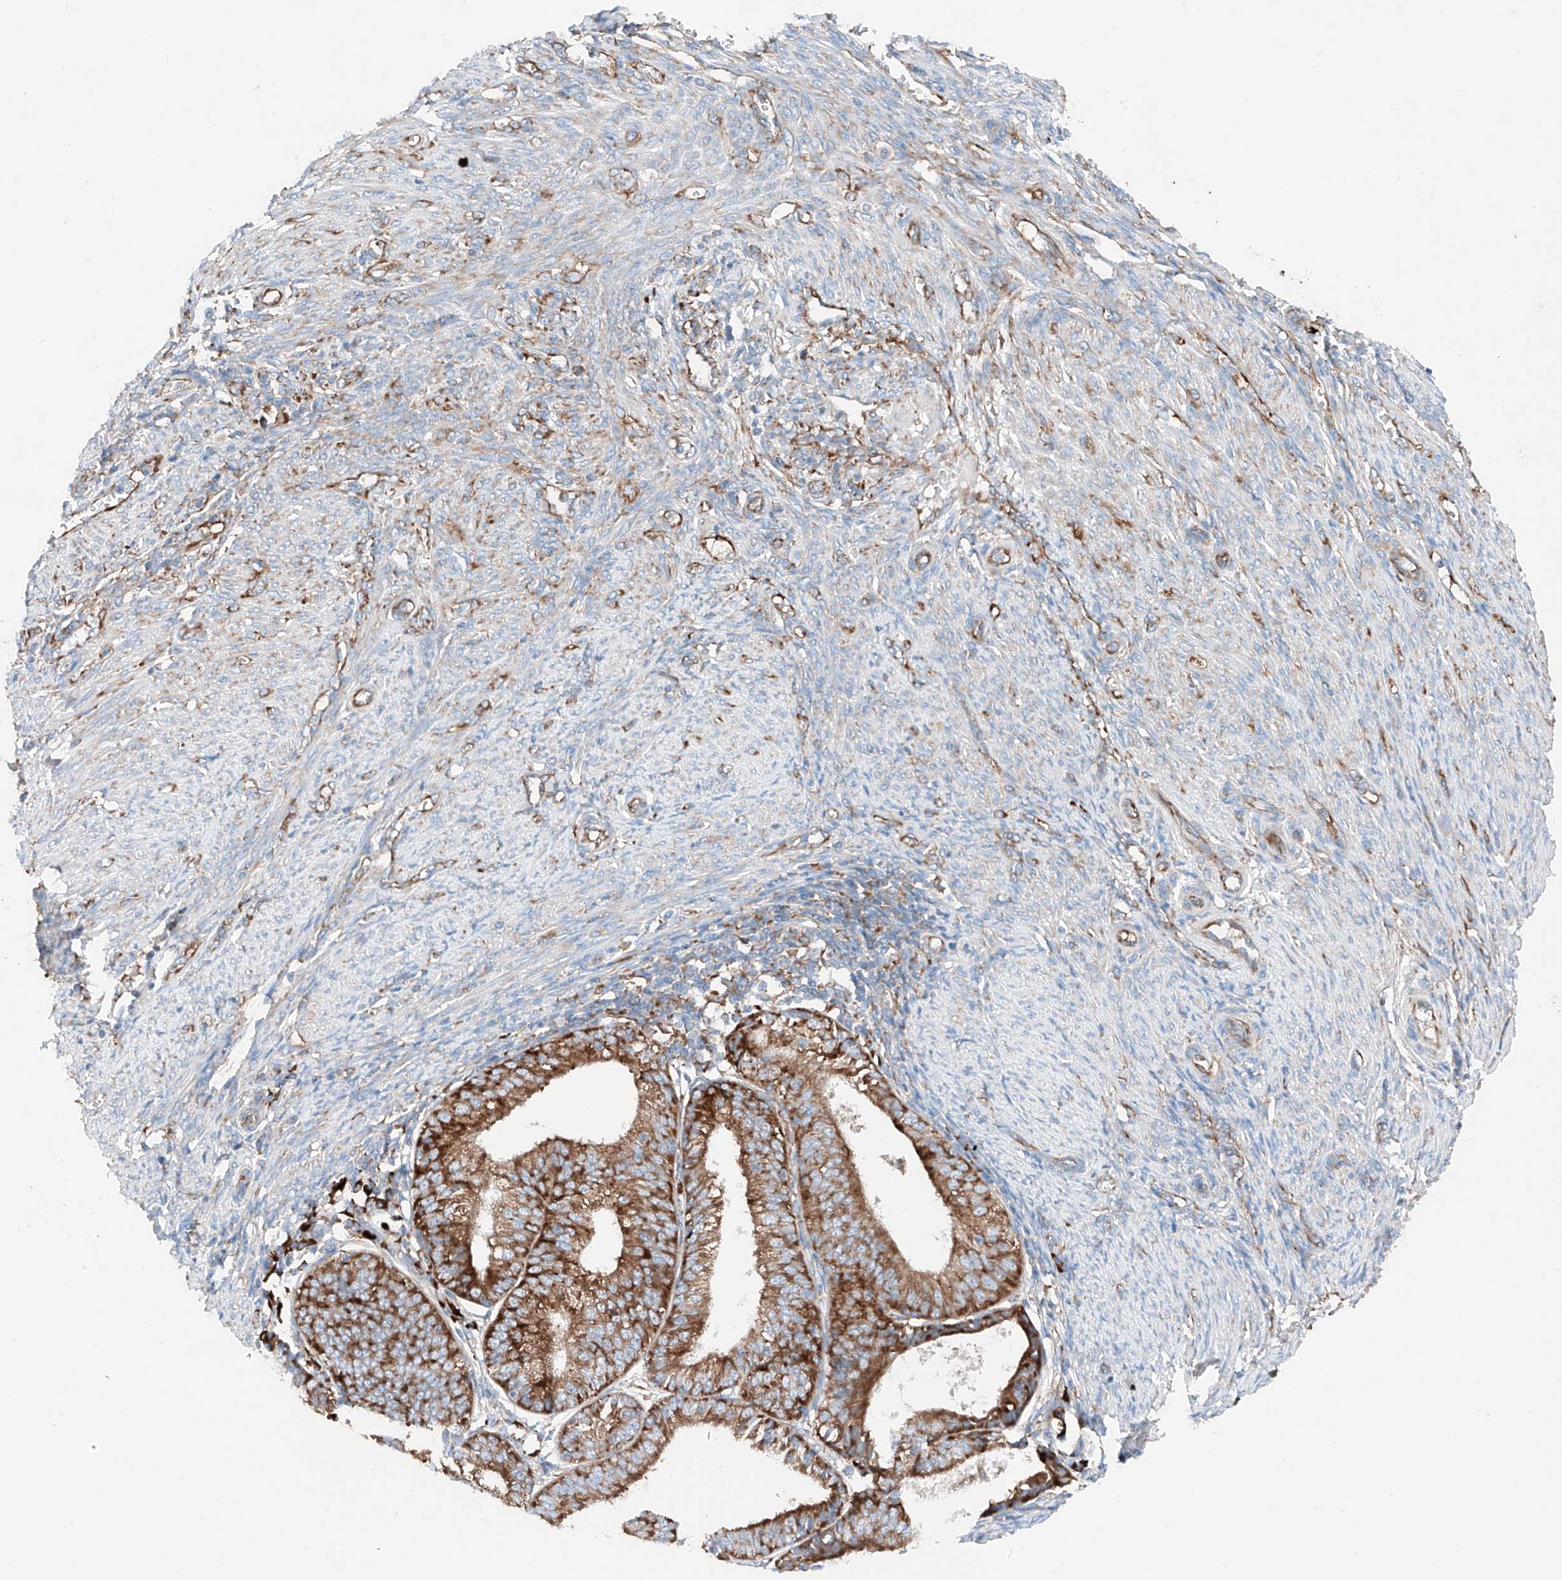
{"staining": {"intensity": "strong", "quantity": ">75%", "location": "cytoplasmic/membranous"}, "tissue": "endometrial cancer", "cell_type": "Tumor cells", "image_type": "cancer", "snomed": [{"axis": "morphology", "description": "Adenocarcinoma, NOS"}, {"axis": "topography", "description": "Endometrium"}], "caption": "Immunohistochemical staining of endometrial cancer displays strong cytoplasmic/membranous protein staining in about >75% of tumor cells.", "gene": "CRELD1", "patient": {"sex": "female", "age": 51}}